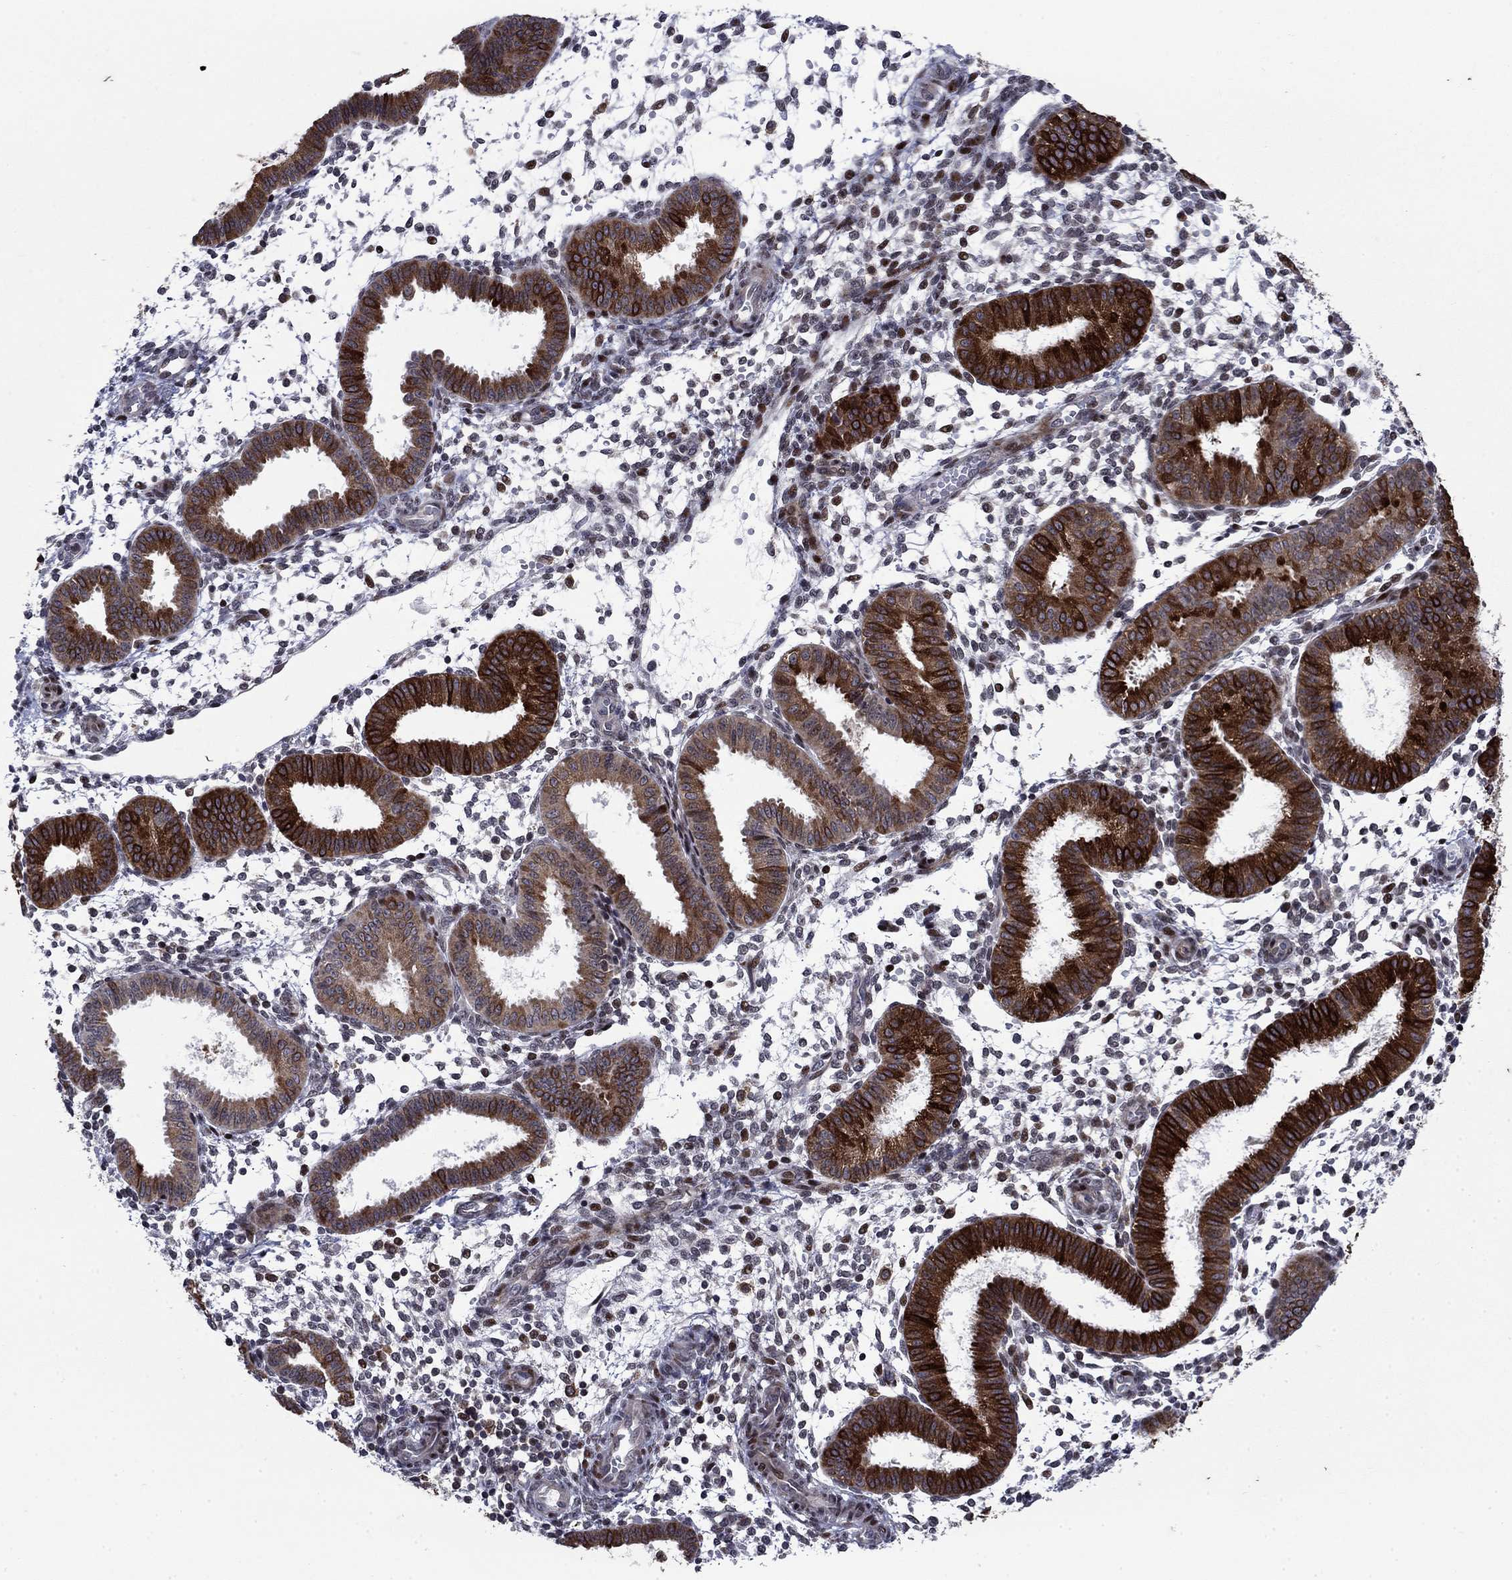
{"staining": {"intensity": "moderate", "quantity": "25%-75%", "location": "cytoplasmic/membranous"}, "tissue": "endometrium", "cell_type": "Cells in endometrial stroma", "image_type": "normal", "snomed": [{"axis": "morphology", "description": "Normal tissue, NOS"}, {"axis": "topography", "description": "Endometrium"}], "caption": "The histopathology image shows immunohistochemical staining of unremarkable endometrium. There is moderate cytoplasmic/membranous expression is identified in about 25%-75% of cells in endometrial stroma.", "gene": "DHRS7", "patient": {"sex": "female", "age": 43}}